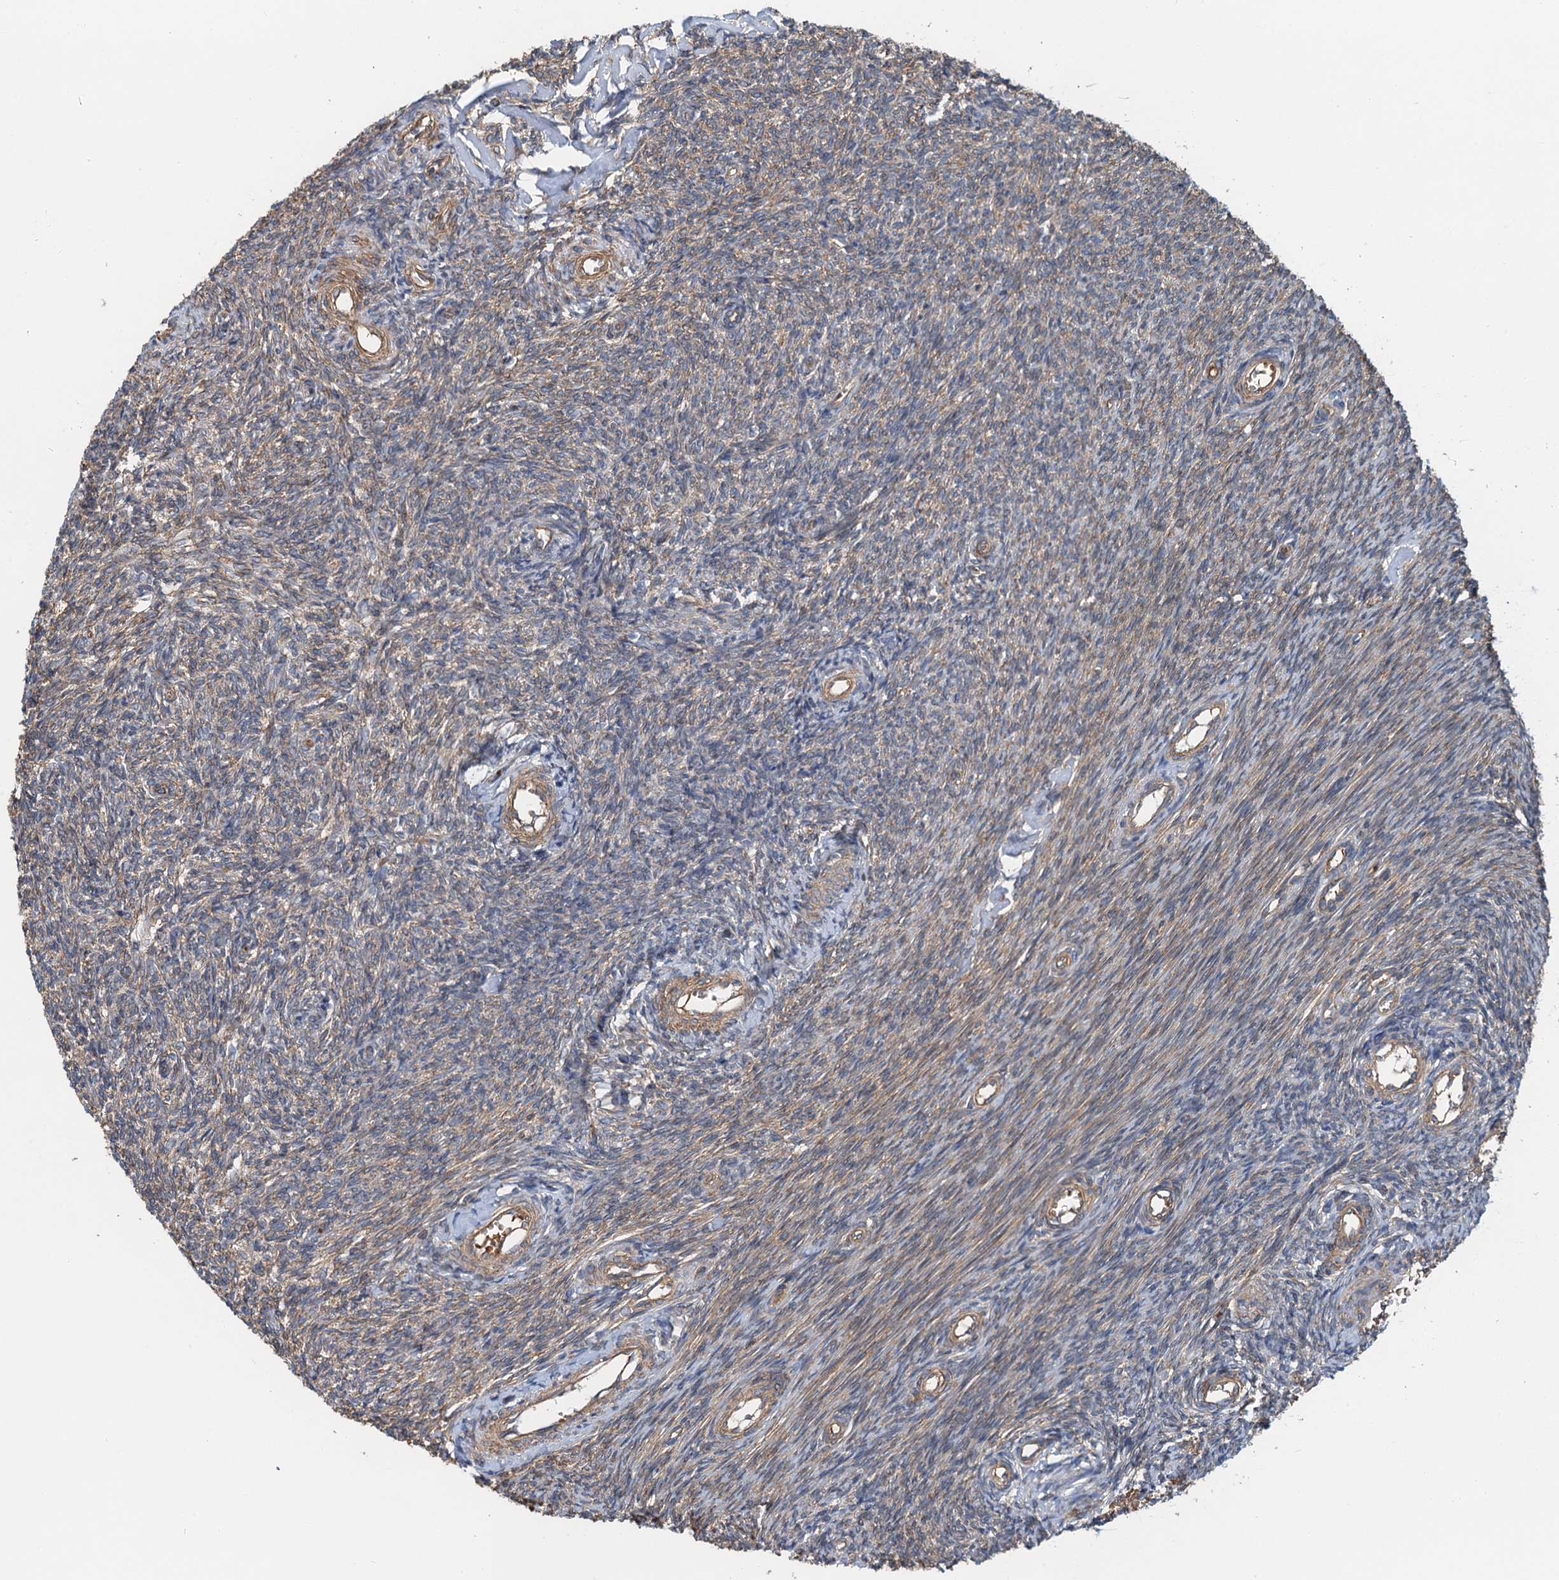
{"staining": {"intensity": "weak", "quantity": "25%-75%", "location": "cytoplasmic/membranous"}, "tissue": "ovary", "cell_type": "Ovarian stroma cells", "image_type": "normal", "snomed": [{"axis": "morphology", "description": "Normal tissue, NOS"}, {"axis": "topography", "description": "Ovary"}], "caption": "Ovary stained with a brown dye exhibits weak cytoplasmic/membranous positive expression in about 25%-75% of ovarian stroma cells.", "gene": "ROGDI", "patient": {"sex": "female", "age": 44}}